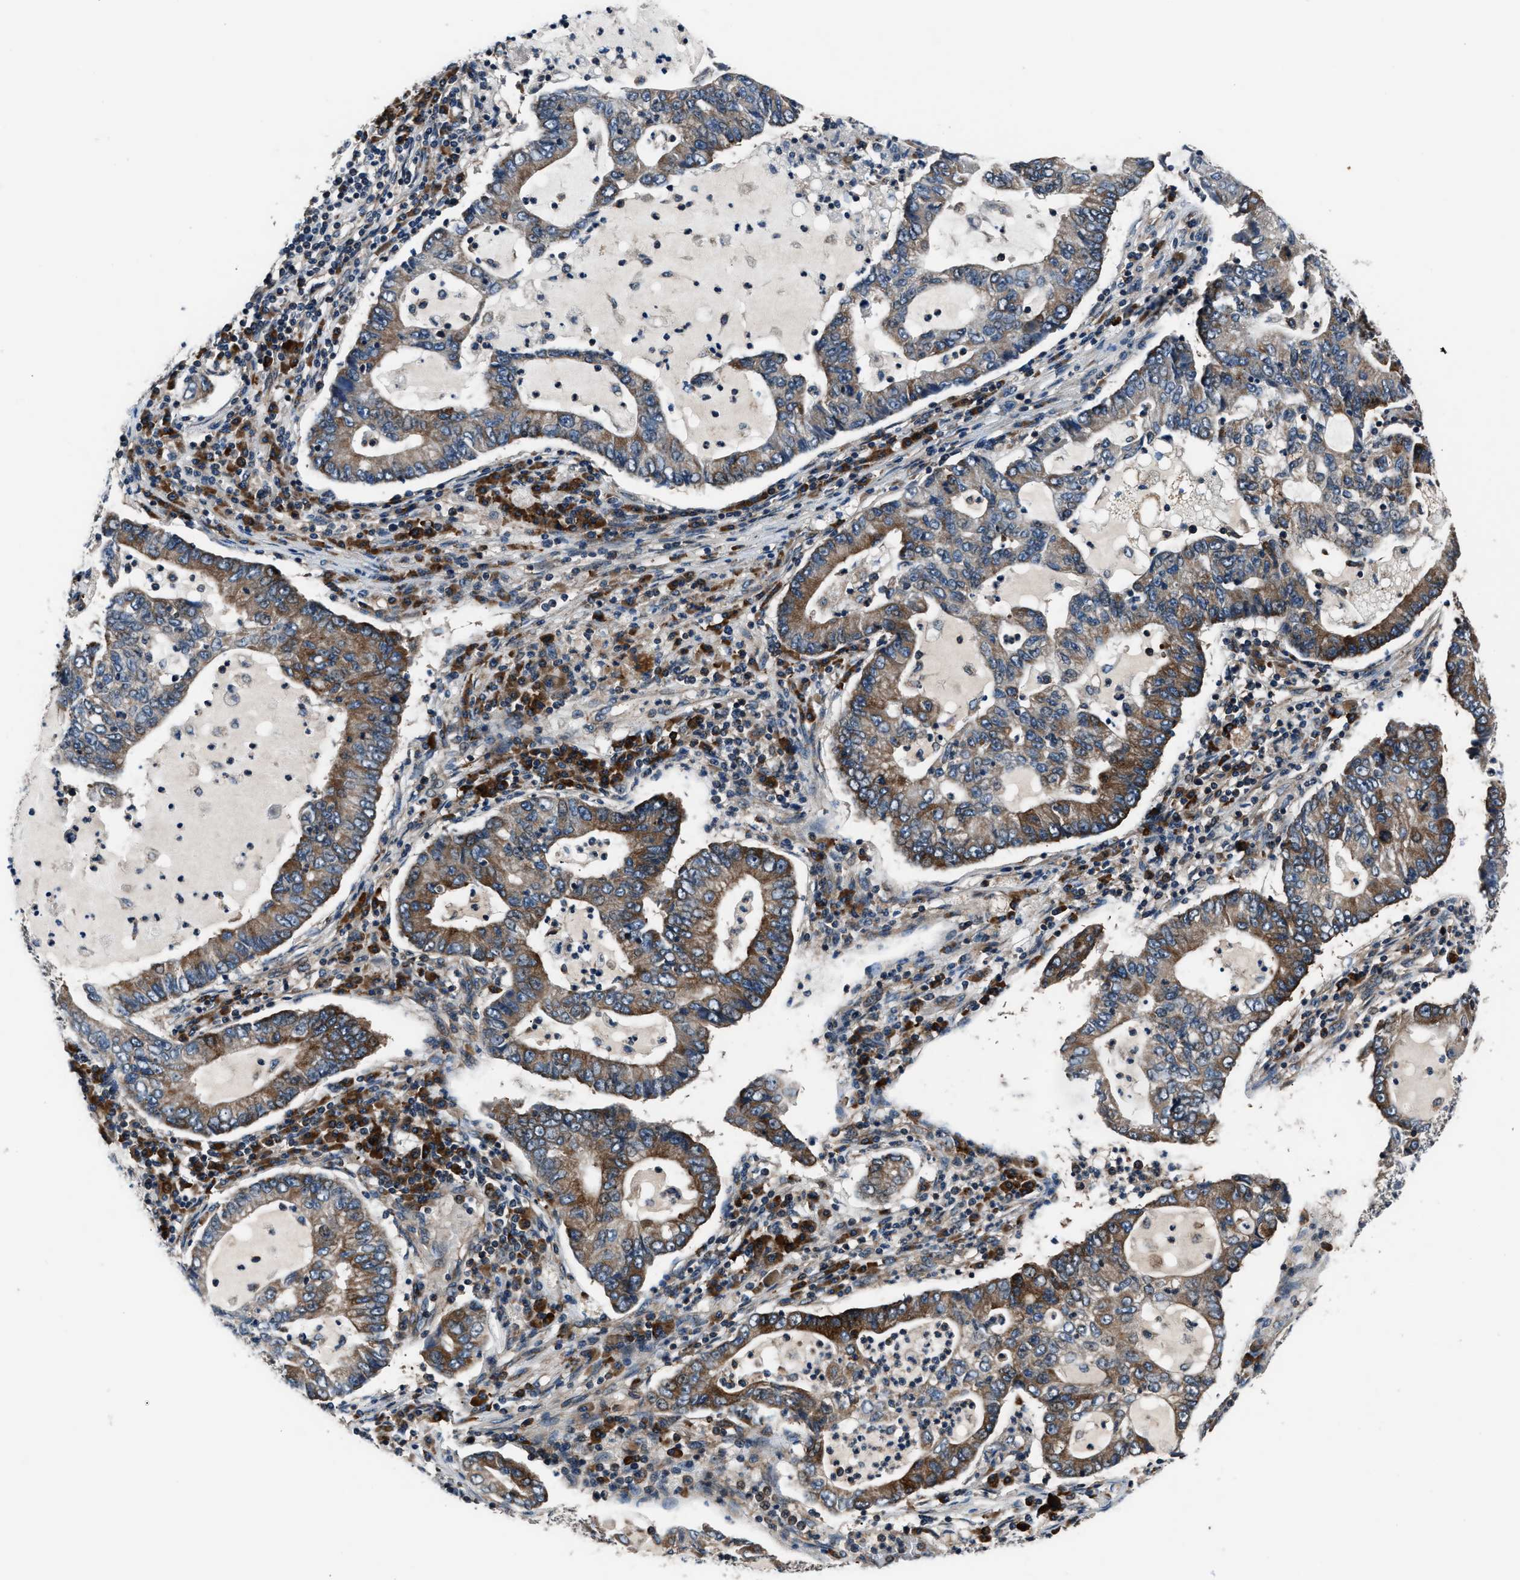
{"staining": {"intensity": "moderate", "quantity": "25%-75%", "location": "cytoplasmic/membranous"}, "tissue": "lung cancer", "cell_type": "Tumor cells", "image_type": "cancer", "snomed": [{"axis": "morphology", "description": "Adenocarcinoma, NOS"}, {"axis": "topography", "description": "Lung"}], "caption": "Immunohistochemical staining of human adenocarcinoma (lung) reveals moderate cytoplasmic/membranous protein expression in about 25%-75% of tumor cells.", "gene": "IMPDH2", "patient": {"sex": "female", "age": 51}}